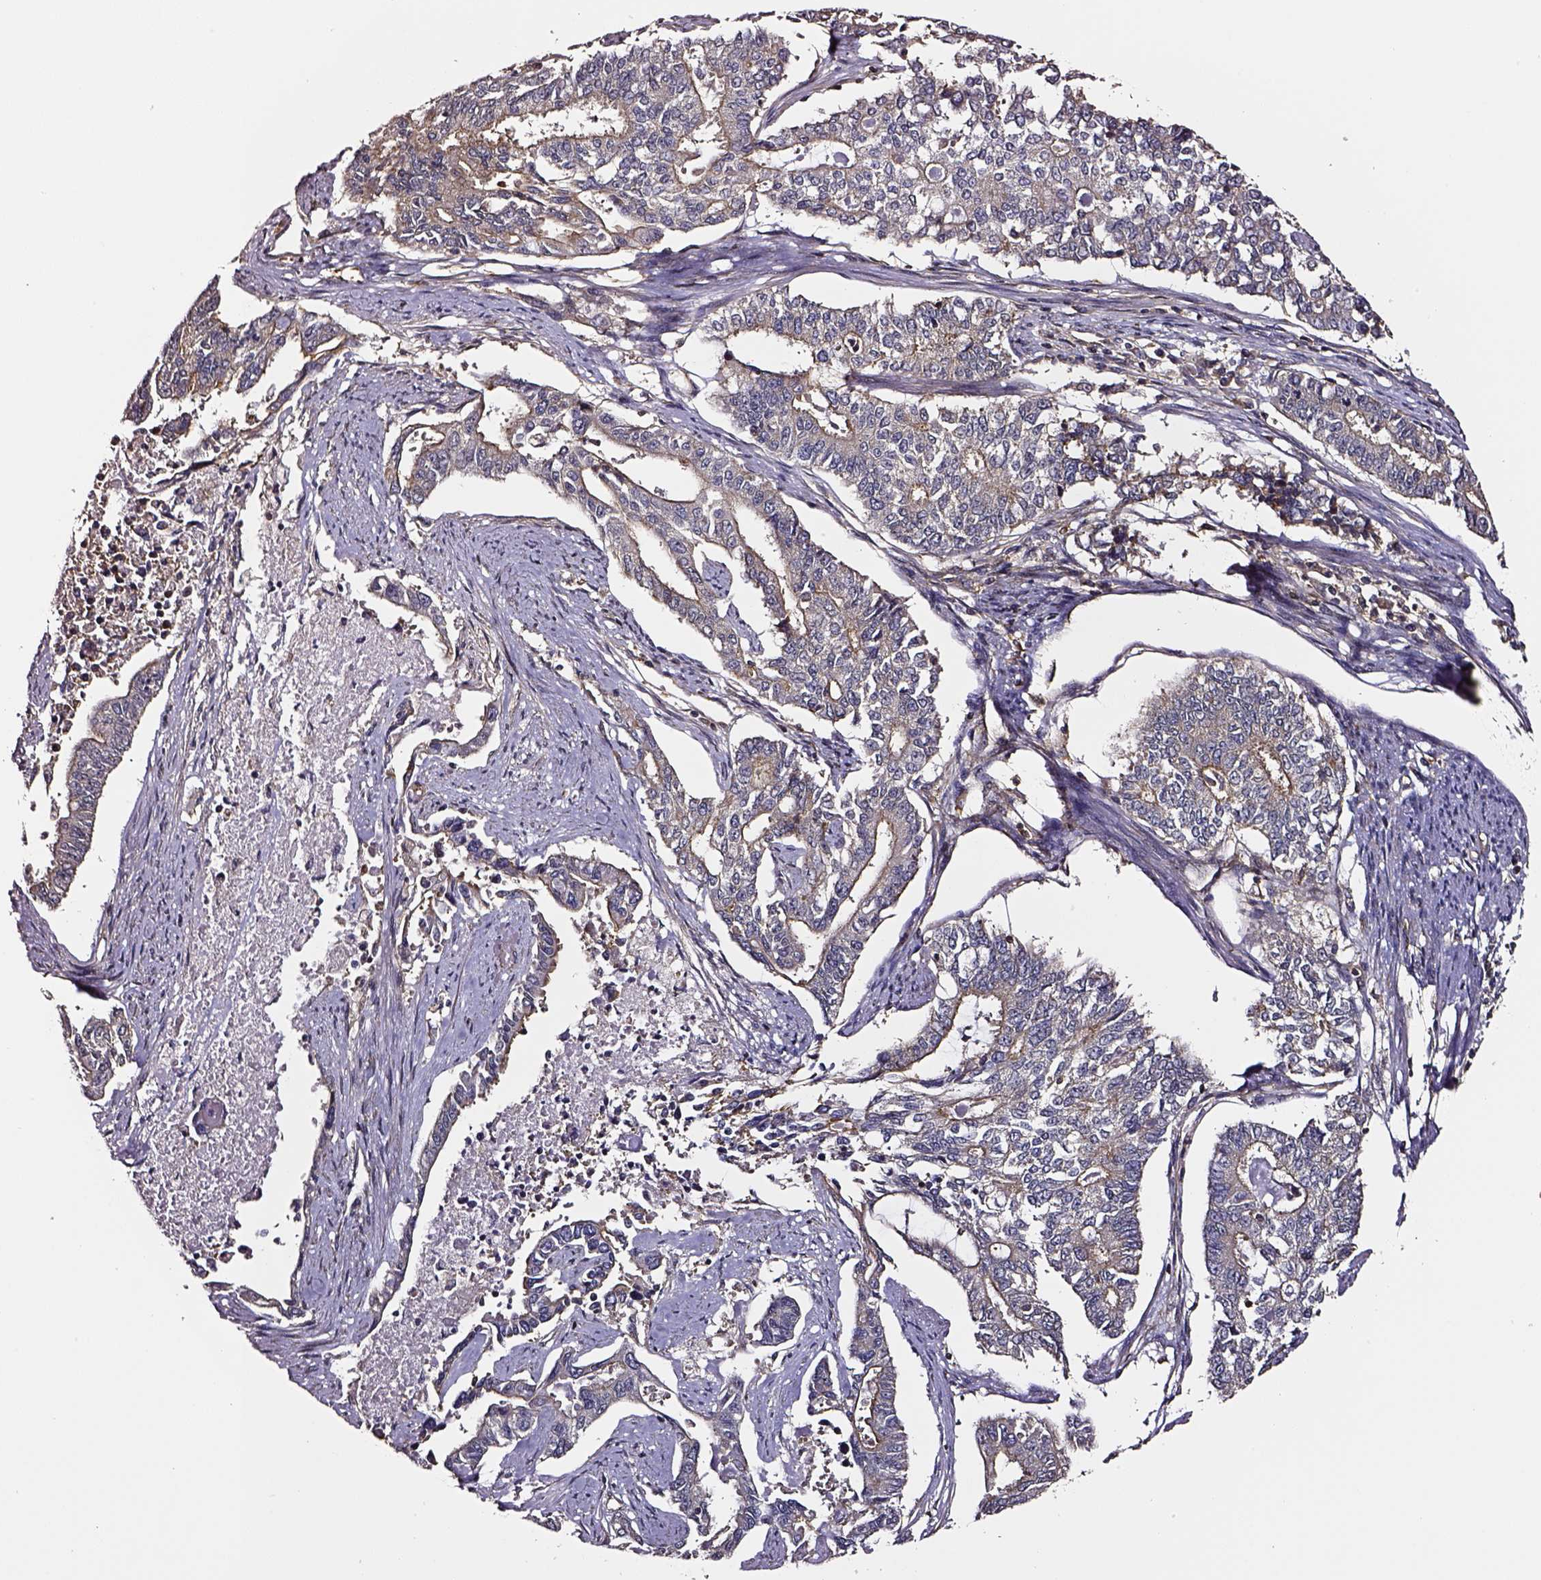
{"staining": {"intensity": "moderate", "quantity": "25%-75%", "location": "cytoplasmic/membranous"}, "tissue": "endometrial cancer", "cell_type": "Tumor cells", "image_type": "cancer", "snomed": [{"axis": "morphology", "description": "Adenocarcinoma, NOS"}, {"axis": "topography", "description": "Uterus"}], "caption": "High-power microscopy captured an immunohistochemistry (IHC) micrograph of endometrial cancer, revealing moderate cytoplasmic/membranous expression in approximately 25%-75% of tumor cells. The staining was performed using DAB (3,3'-diaminobenzidine), with brown indicating positive protein expression. Nuclei are stained blue with hematoxylin.", "gene": "RASSF5", "patient": {"sex": "female", "age": 59}}